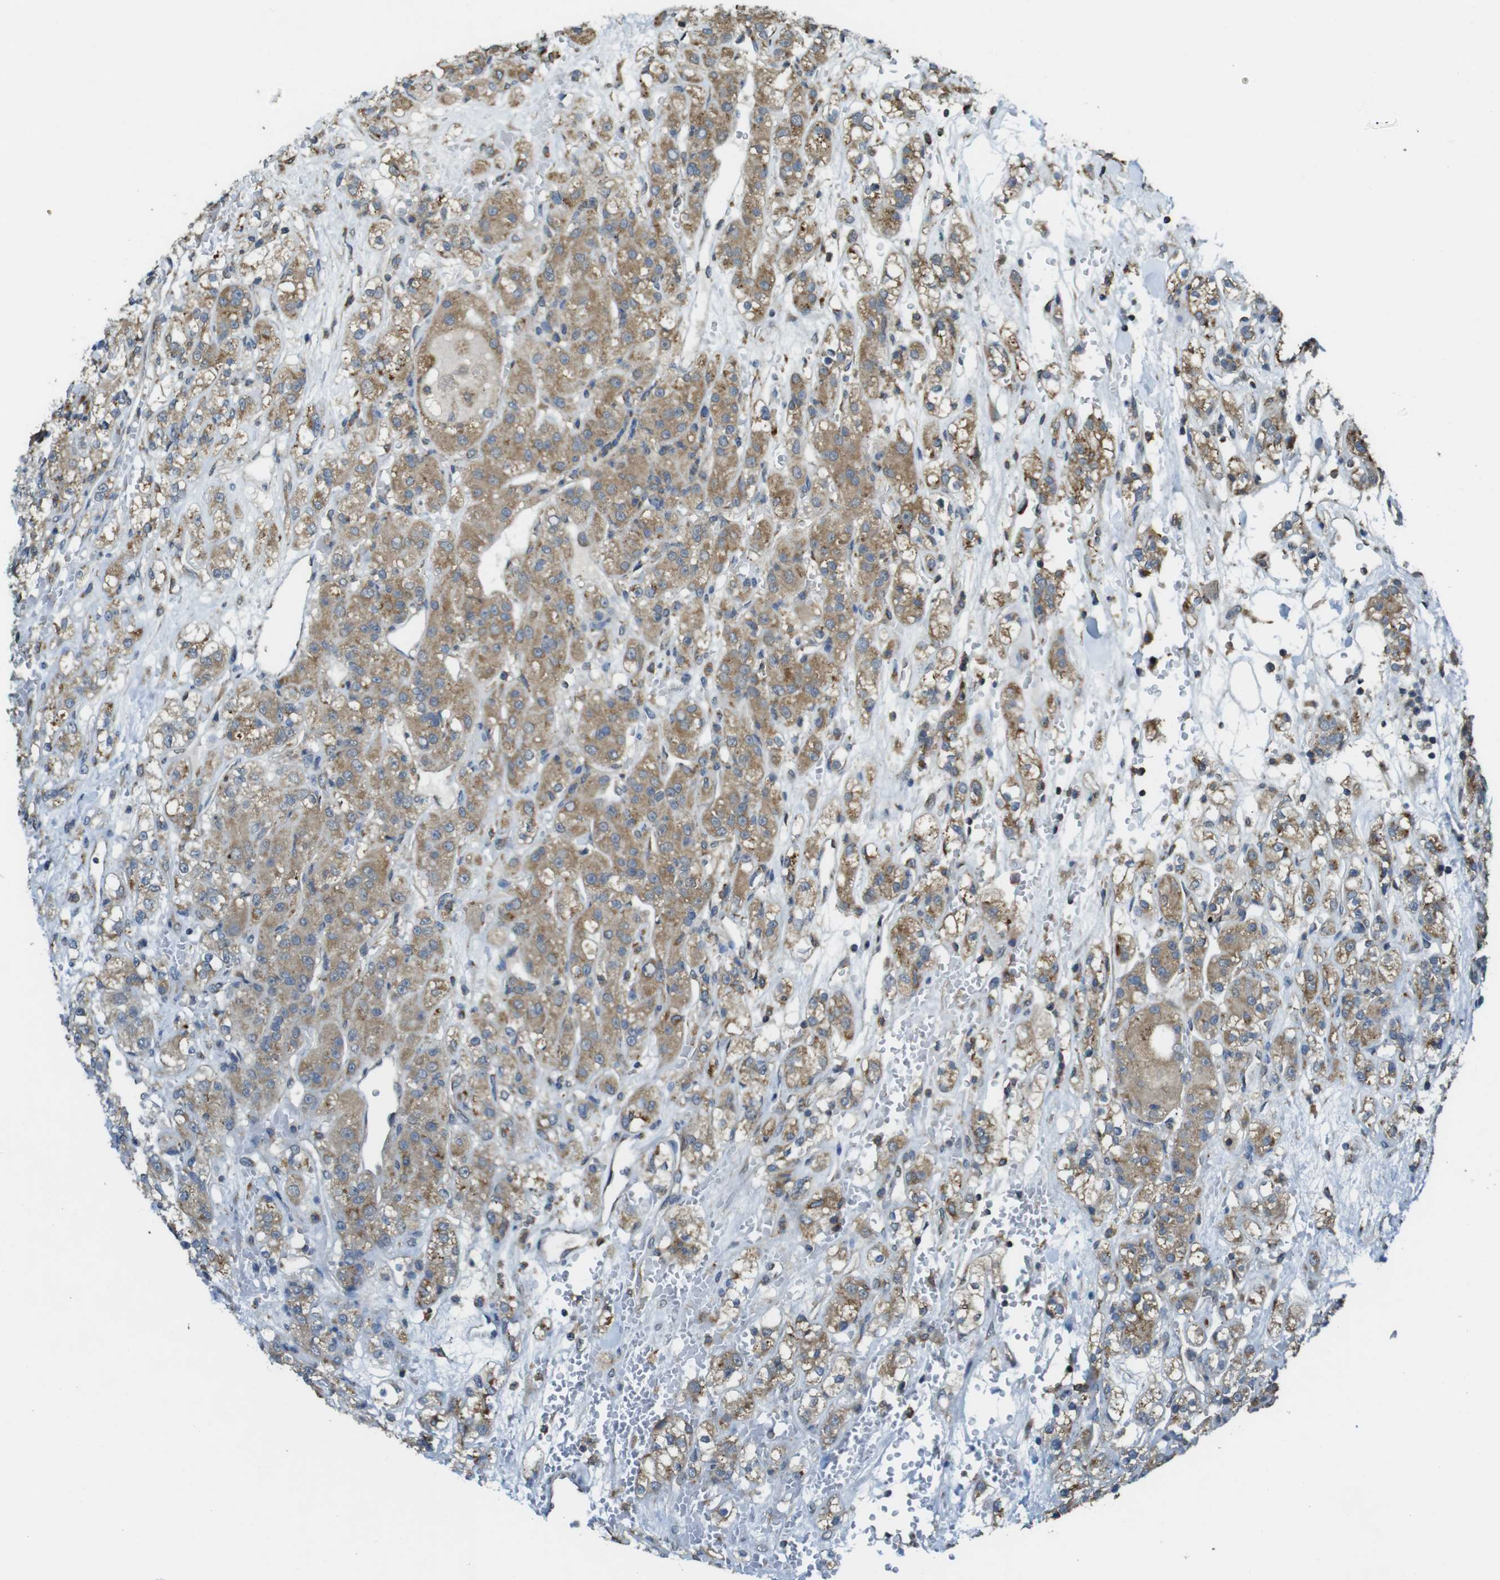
{"staining": {"intensity": "moderate", "quantity": ">75%", "location": "cytoplasmic/membranous"}, "tissue": "renal cancer", "cell_type": "Tumor cells", "image_type": "cancer", "snomed": [{"axis": "morphology", "description": "Normal tissue, NOS"}, {"axis": "morphology", "description": "Adenocarcinoma, NOS"}, {"axis": "topography", "description": "Kidney"}], "caption": "Tumor cells exhibit medium levels of moderate cytoplasmic/membranous staining in approximately >75% of cells in adenocarcinoma (renal).", "gene": "BRI3BP", "patient": {"sex": "male", "age": 61}}